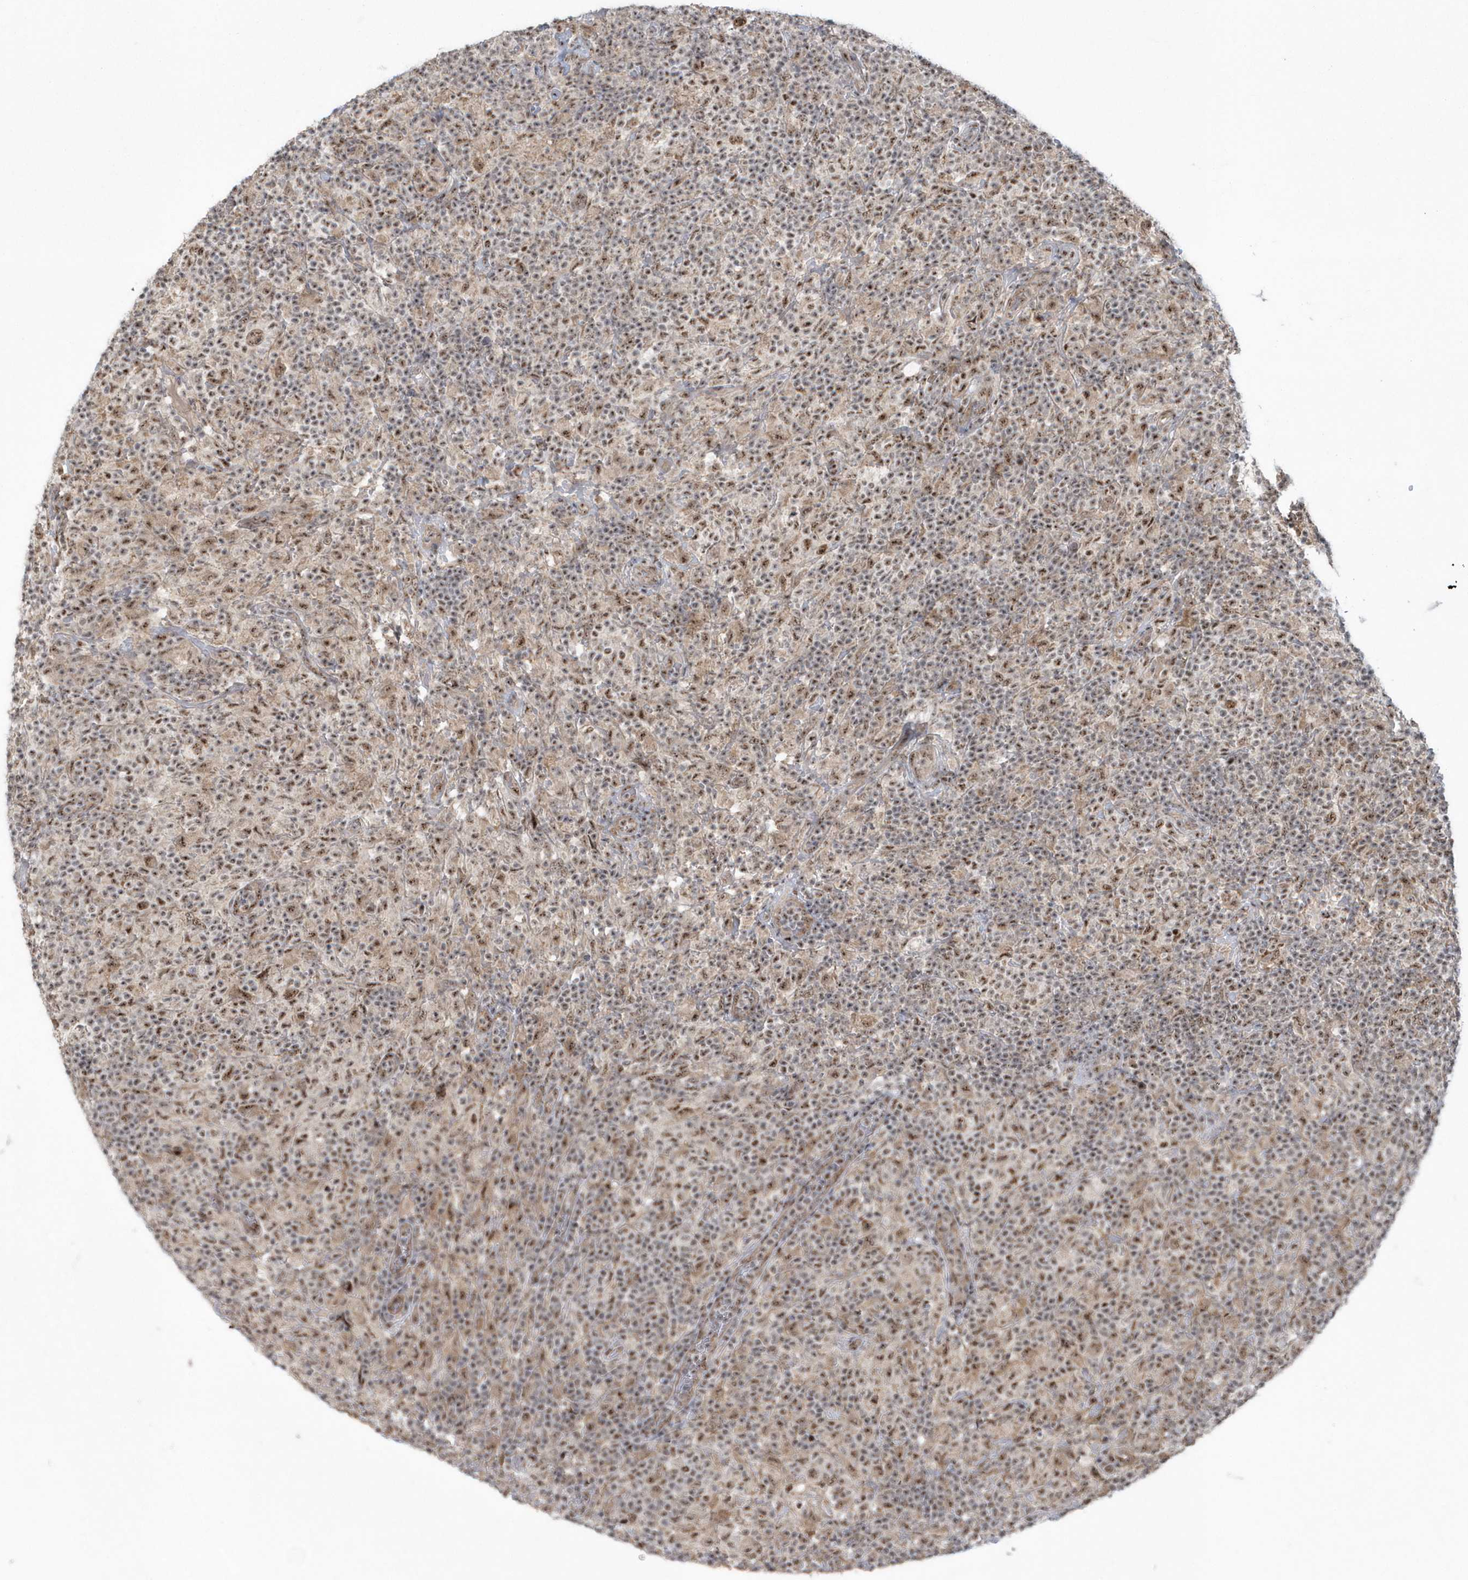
{"staining": {"intensity": "moderate", "quantity": ">75%", "location": "nuclear"}, "tissue": "lymphoma", "cell_type": "Tumor cells", "image_type": "cancer", "snomed": [{"axis": "morphology", "description": "Hodgkin's disease, NOS"}, {"axis": "topography", "description": "Lymph node"}], "caption": "Immunohistochemical staining of lymphoma displays moderate nuclear protein staining in approximately >75% of tumor cells.", "gene": "KDM6B", "patient": {"sex": "male", "age": 70}}